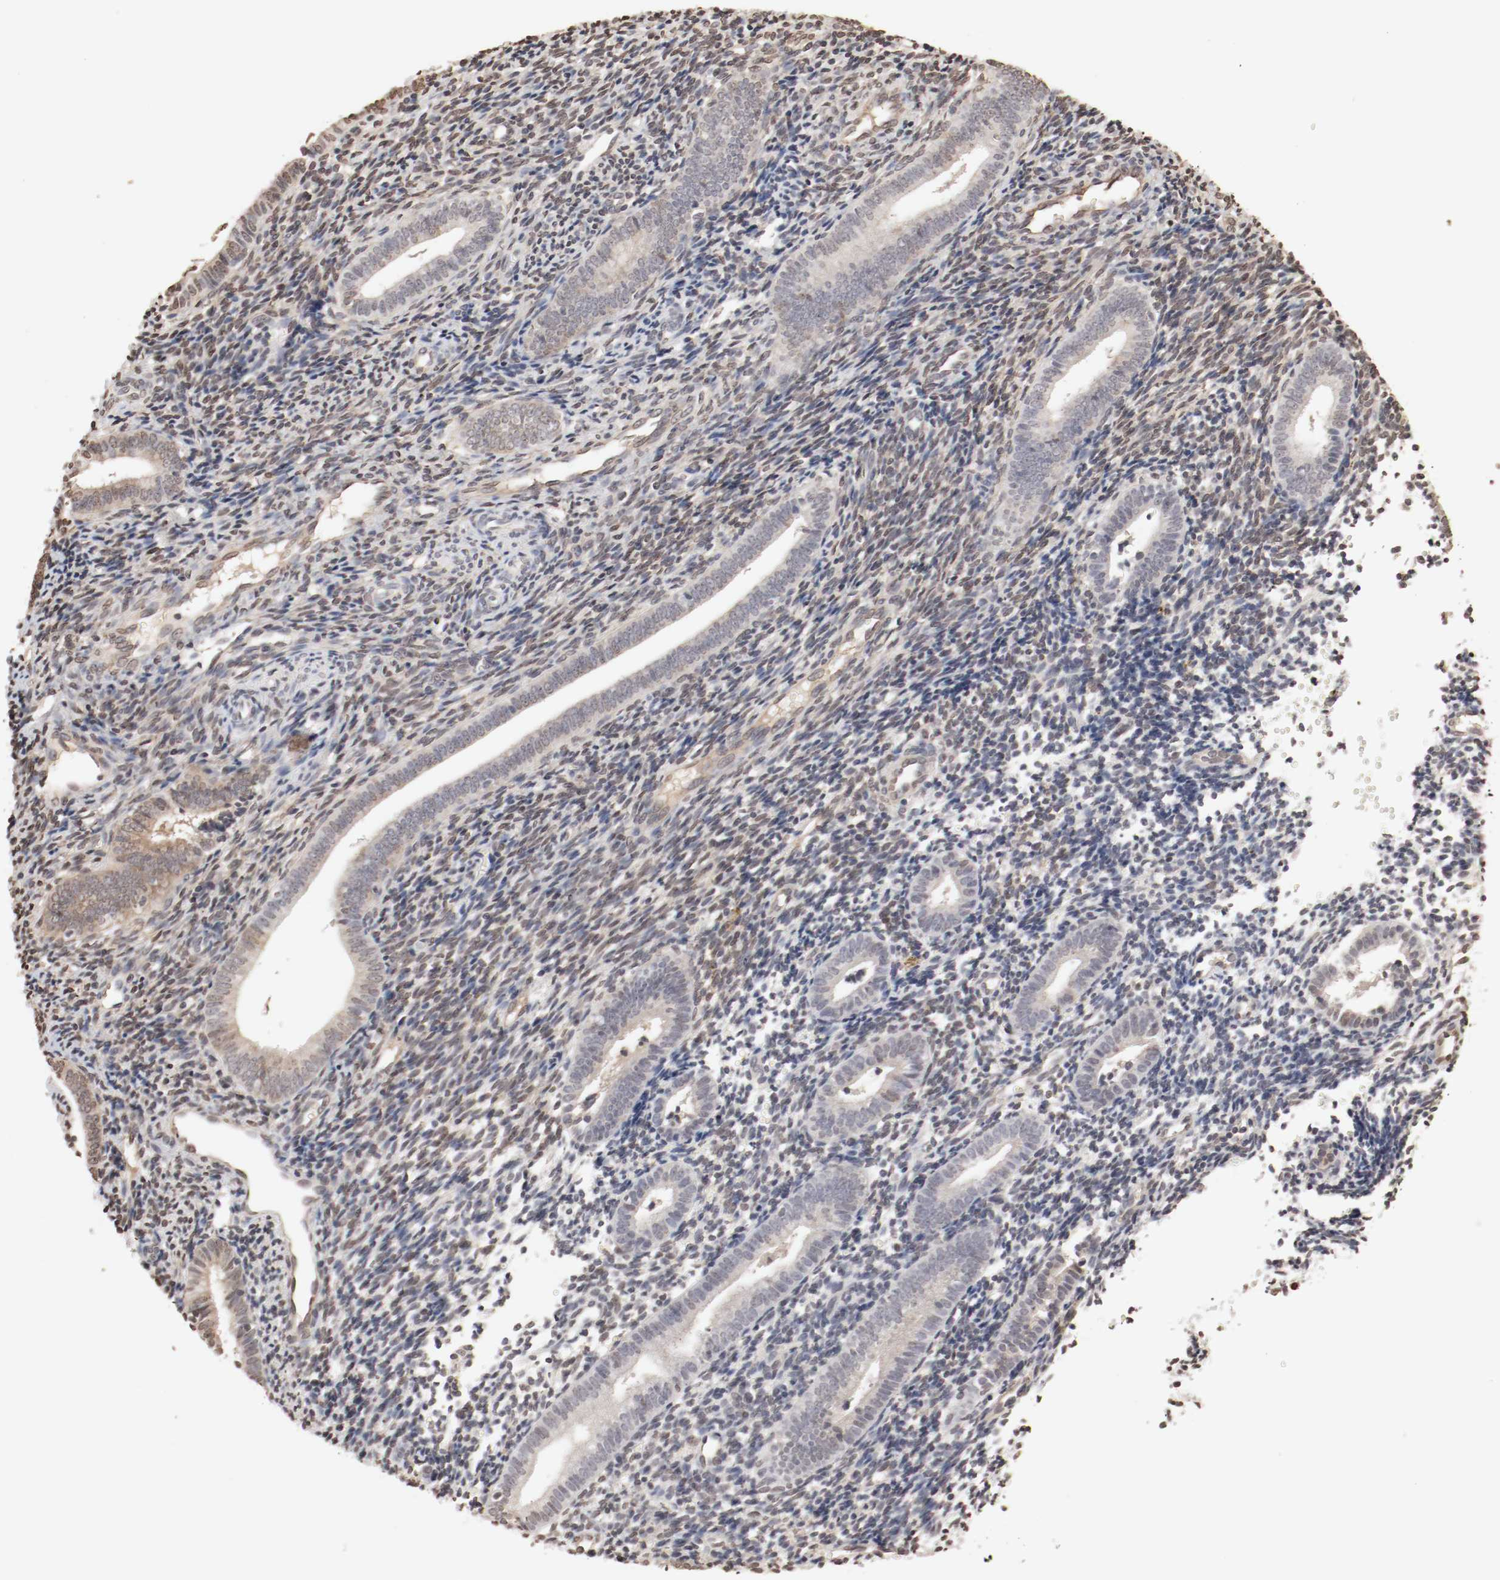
{"staining": {"intensity": "moderate", "quantity": "25%-75%", "location": "cytoplasmic/membranous,nuclear"}, "tissue": "endometrium", "cell_type": "Cells in endometrial stroma", "image_type": "normal", "snomed": [{"axis": "morphology", "description": "Normal tissue, NOS"}, {"axis": "topography", "description": "Uterus"}, {"axis": "topography", "description": "Endometrium"}], "caption": "The photomicrograph exhibits a brown stain indicating the presence of a protein in the cytoplasmic/membranous,nuclear of cells in endometrial stroma in endometrium. (Stains: DAB (3,3'-diaminobenzidine) in brown, nuclei in blue, Microscopy: brightfield microscopy at high magnification).", "gene": "WASL", "patient": {"sex": "female", "age": 33}}